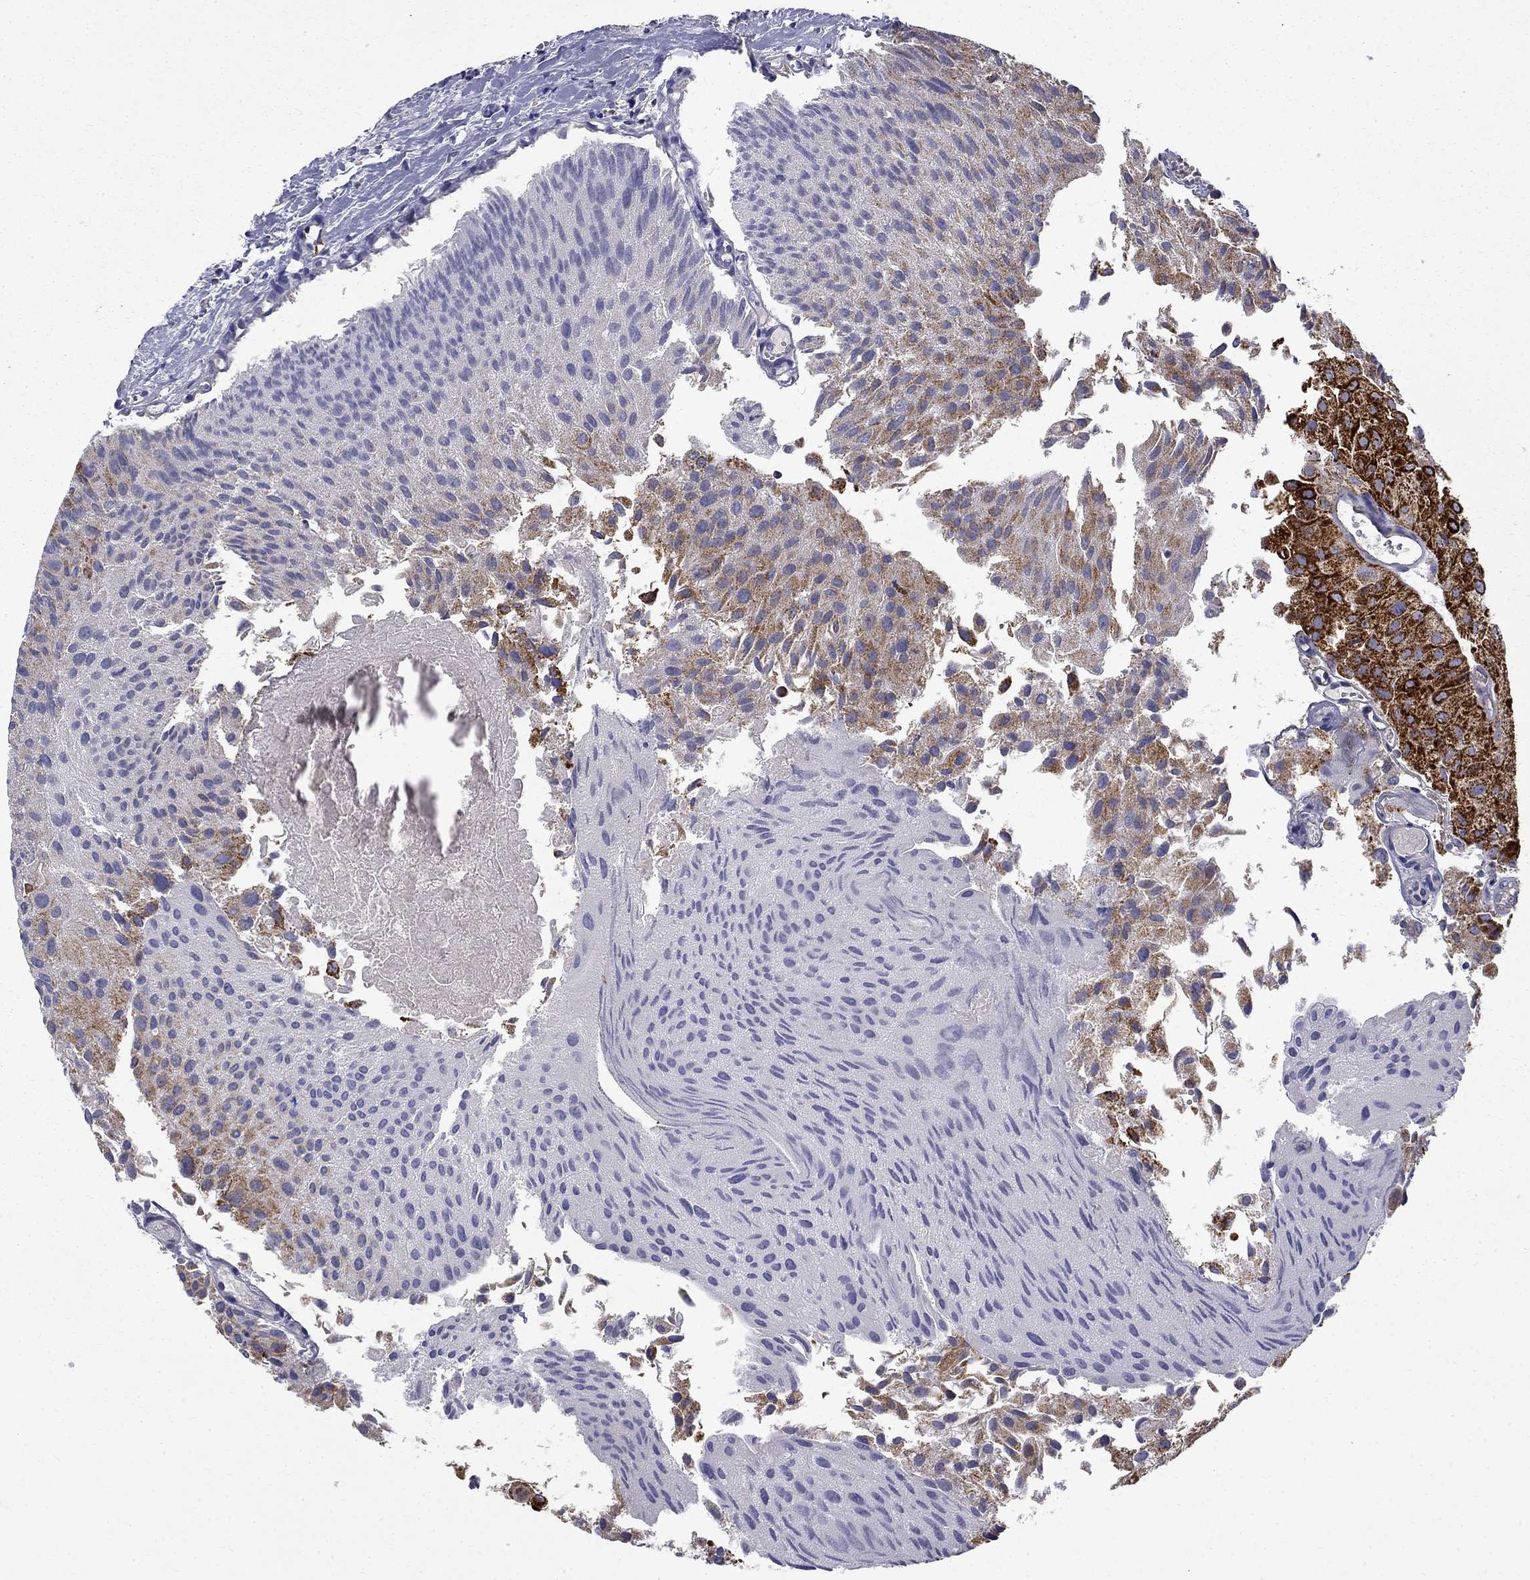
{"staining": {"intensity": "moderate", "quantity": "25%-75%", "location": "cytoplasmic/membranous"}, "tissue": "urothelial cancer", "cell_type": "Tumor cells", "image_type": "cancer", "snomed": [{"axis": "morphology", "description": "Urothelial carcinoma, Low grade"}, {"axis": "topography", "description": "Urinary bladder"}], "caption": "Human urothelial cancer stained with a protein marker reveals moderate staining in tumor cells.", "gene": "PCBP3", "patient": {"sex": "female", "age": 78}}